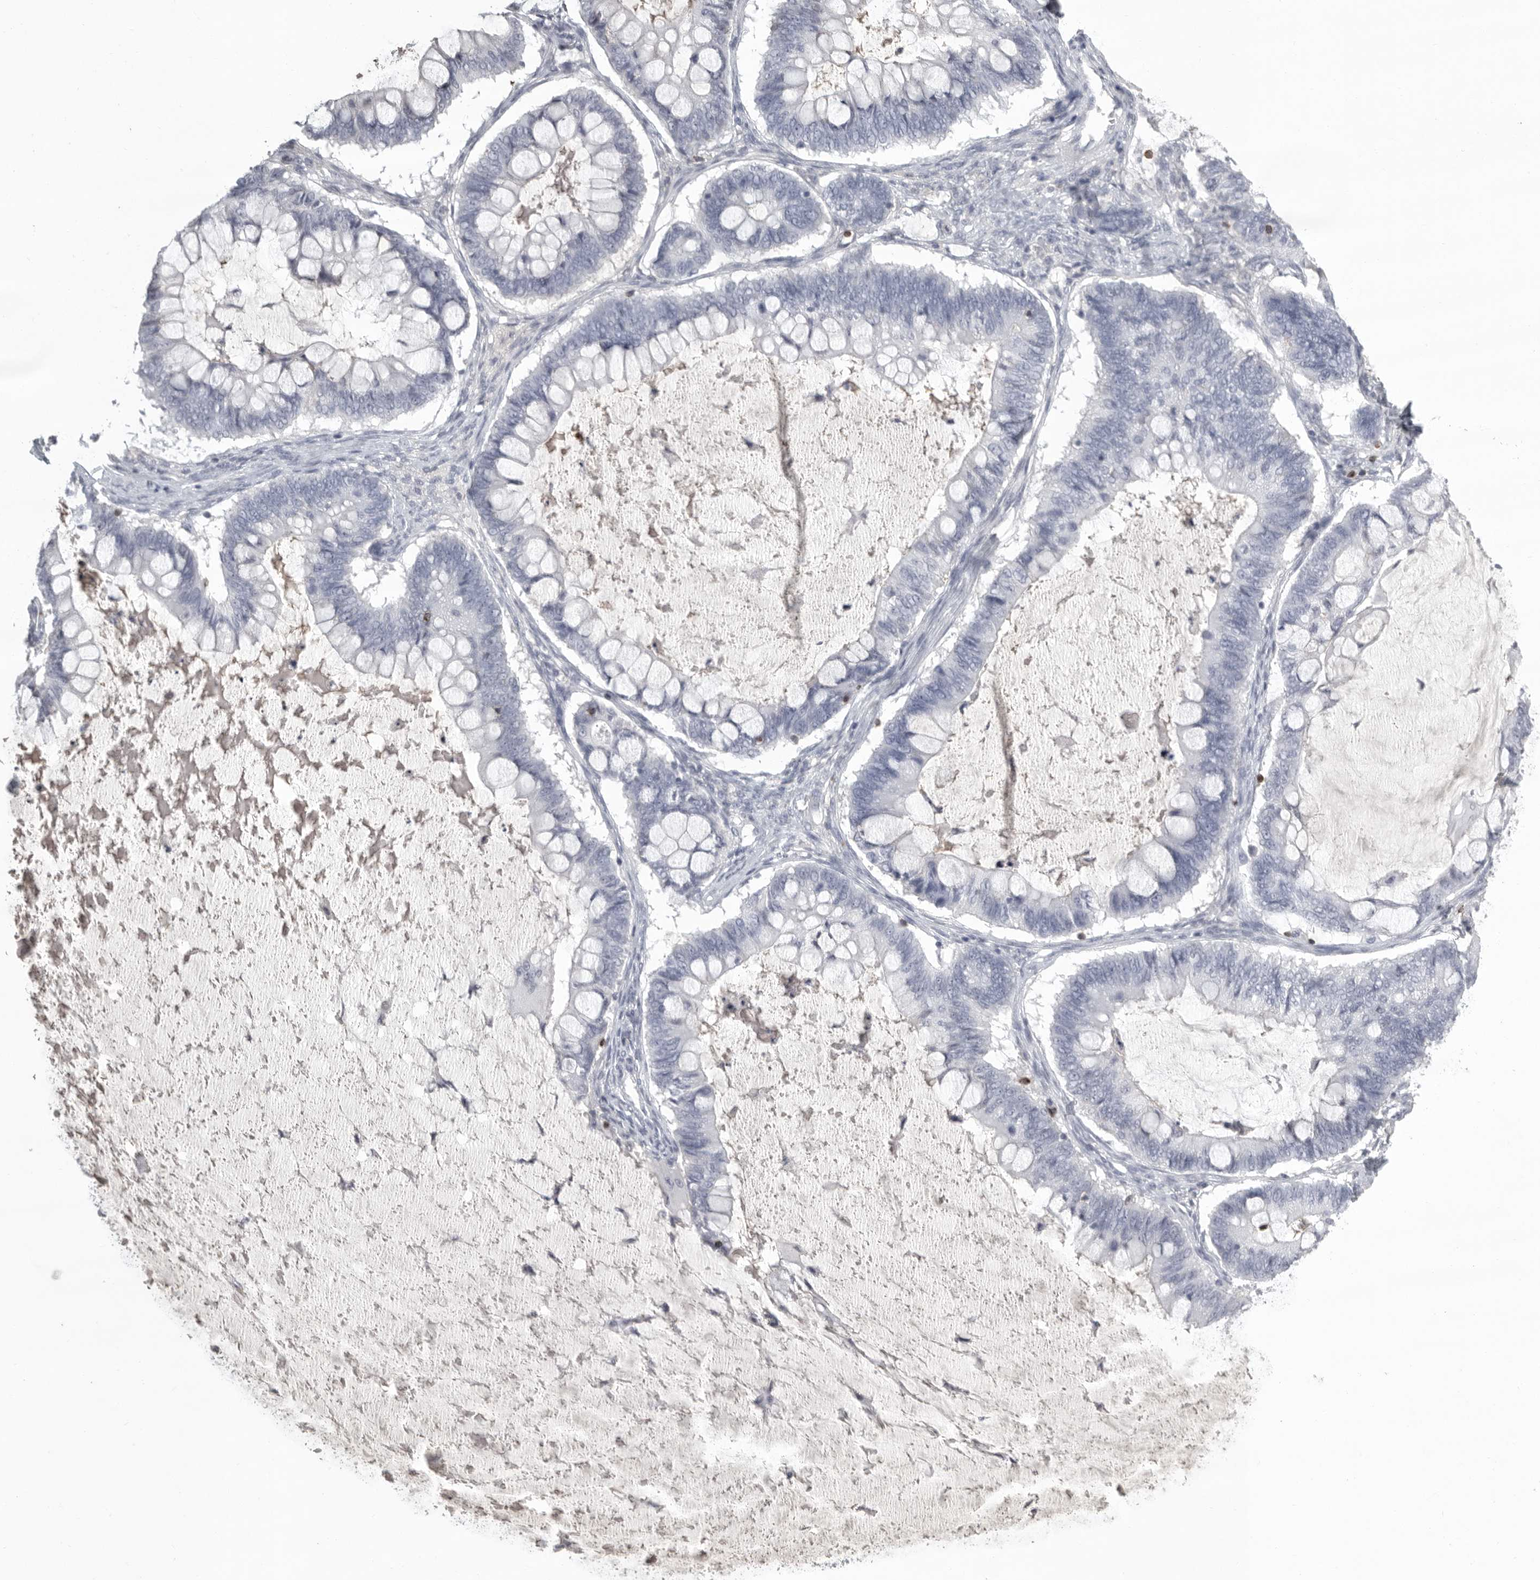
{"staining": {"intensity": "negative", "quantity": "none", "location": "none"}, "tissue": "ovarian cancer", "cell_type": "Tumor cells", "image_type": "cancer", "snomed": [{"axis": "morphology", "description": "Cystadenocarcinoma, mucinous, NOS"}, {"axis": "topography", "description": "Ovary"}], "caption": "Tumor cells show no significant staining in mucinous cystadenocarcinoma (ovarian). (Stains: DAB IHC with hematoxylin counter stain, Microscopy: brightfield microscopy at high magnification).", "gene": "GNLY", "patient": {"sex": "female", "age": 61}}